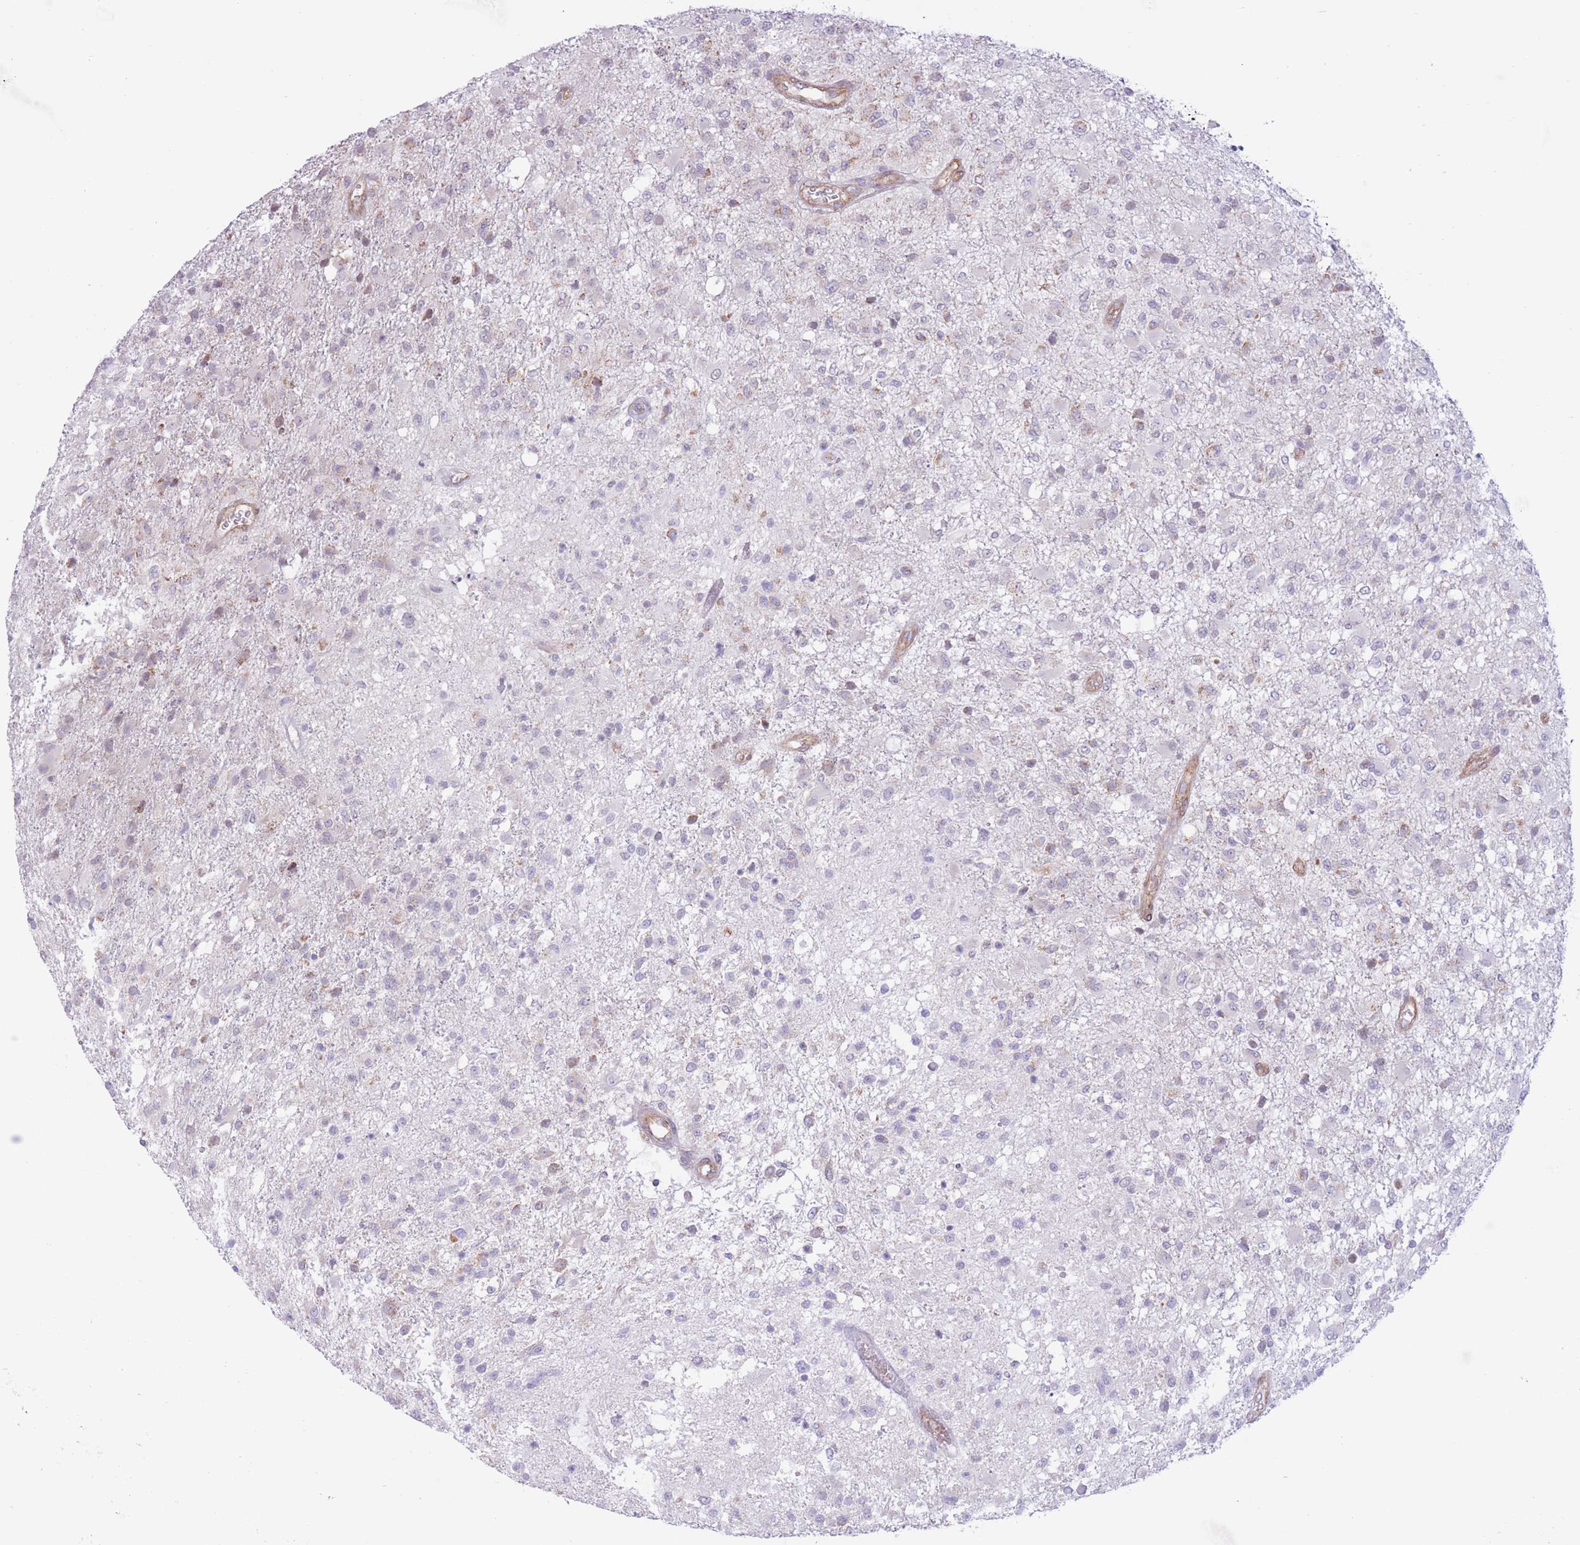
{"staining": {"intensity": "weak", "quantity": "<25%", "location": "cytoplasmic/membranous"}, "tissue": "glioma", "cell_type": "Tumor cells", "image_type": "cancer", "snomed": [{"axis": "morphology", "description": "Glioma, malignant, High grade"}, {"axis": "topography", "description": "Brain"}], "caption": "High-grade glioma (malignant) was stained to show a protein in brown. There is no significant positivity in tumor cells. (Stains: DAB immunohistochemistry with hematoxylin counter stain, Microscopy: brightfield microscopy at high magnification).", "gene": "MRPS31", "patient": {"sex": "female", "age": 74}}